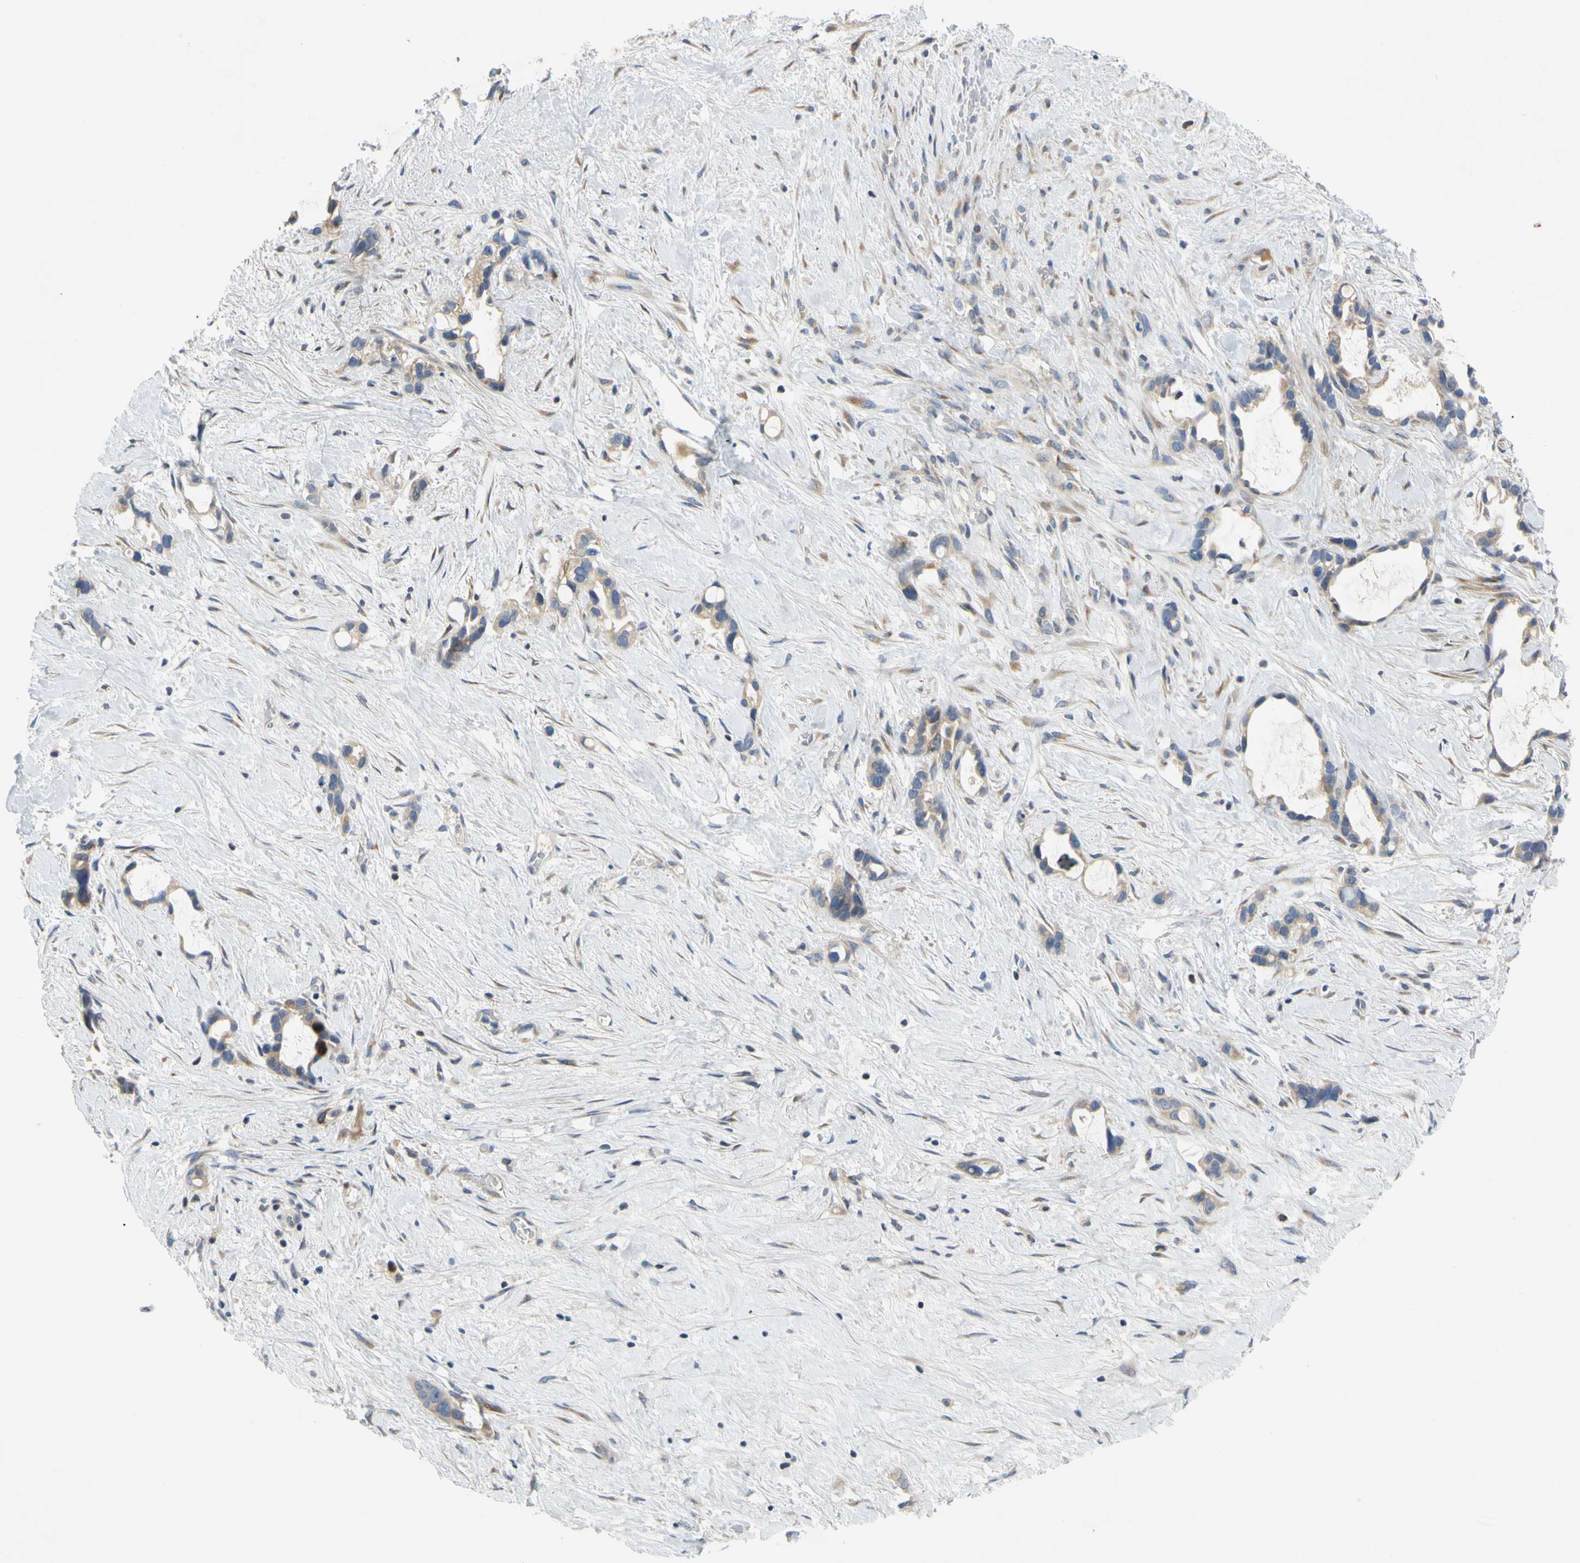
{"staining": {"intensity": "weak", "quantity": ">75%", "location": "cytoplasmic/membranous"}, "tissue": "liver cancer", "cell_type": "Tumor cells", "image_type": "cancer", "snomed": [{"axis": "morphology", "description": "Cholangiocarcinoma"}, {"axis": "topography", "description": "Liver"}], "caption": "Immunohistochemical staining of liver cancer displays weak cytoplasmic/membranous protein expression in about >75% of tumor cells. (brown staining indicates protein expression, while blue staining denotes nuclei).", "gene": "CCNB2", "patient": {"sex": "female", "age": 65}}